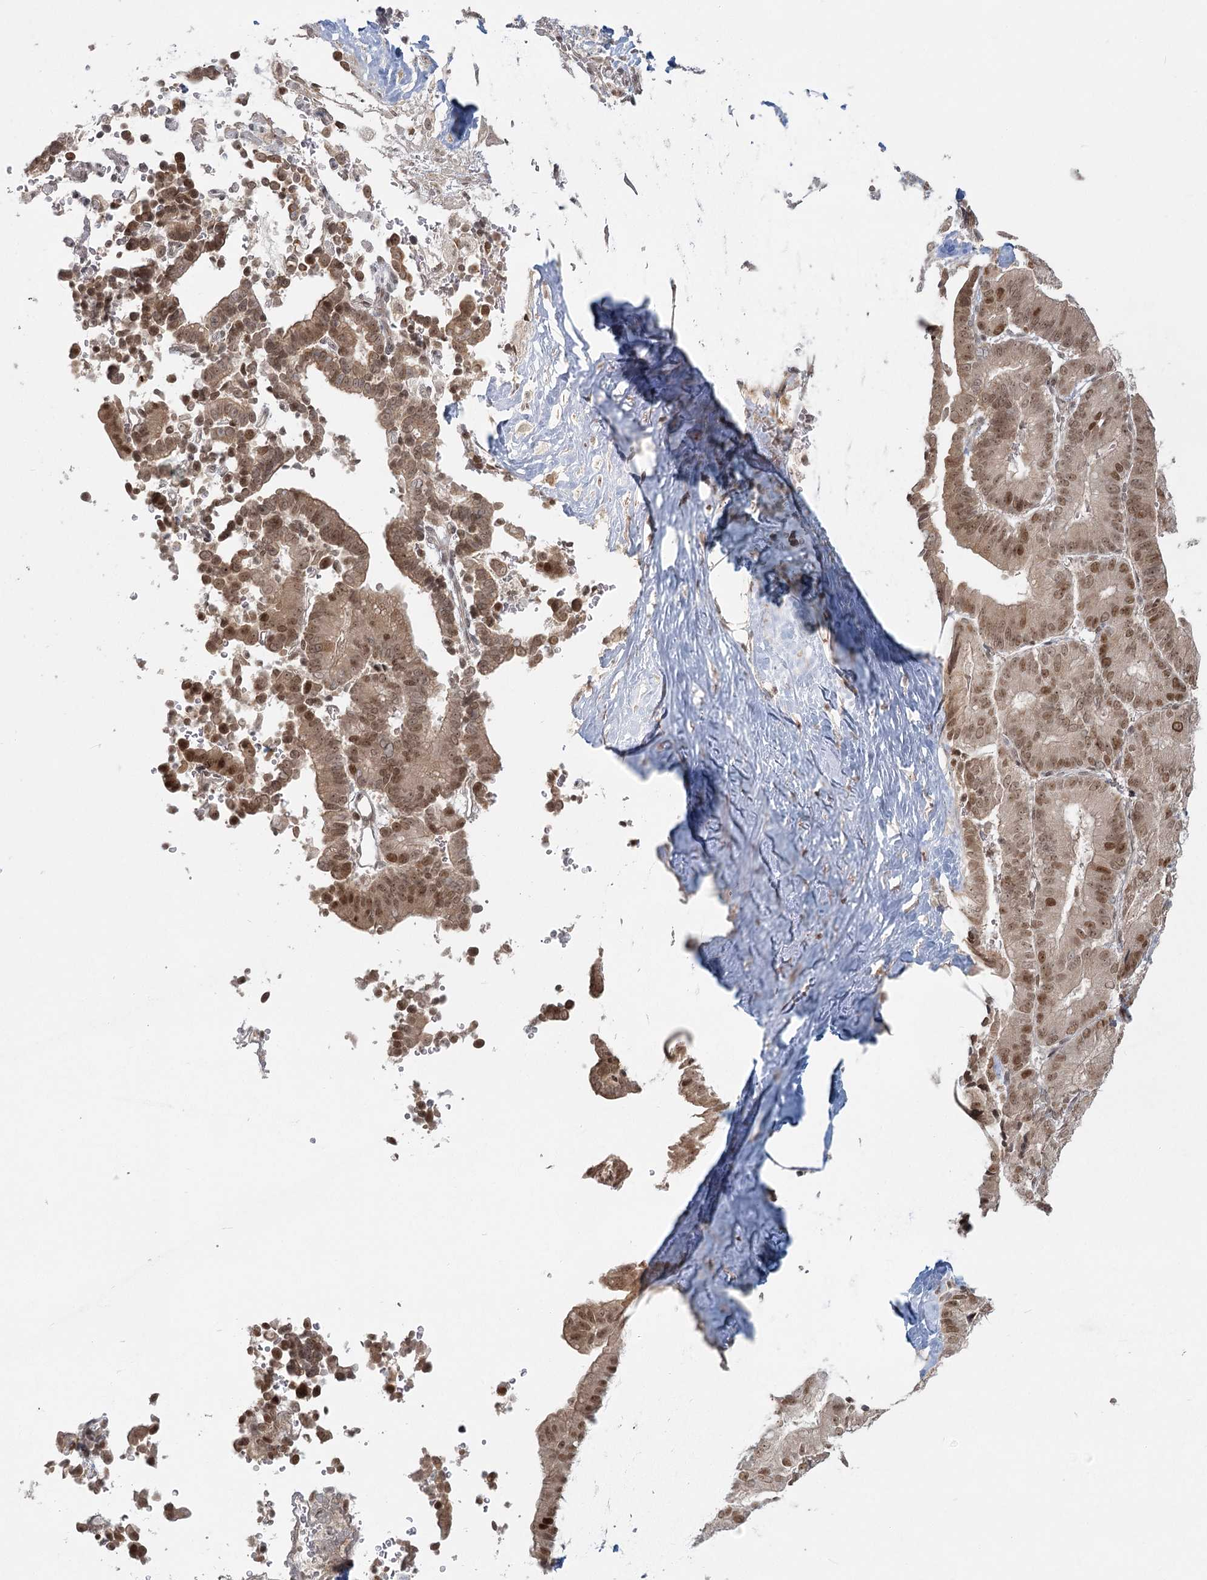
{"staining": {"intensity": "weak", "quantity": ">75%", "location": "cytoplasmic/membranous,nuclear"}, "tissue": "liver cancer", "cell_type": "Tumor cells", "image_type": "cancer", "snomed": [{"axis": "morphology", "description": "Cholangiocarcinoma"}, {"axis": "topography", "description": "Liver"}], "caption": "Immunohistochemistry histopathology image of human liver cholangiocarcinoma stained for a protein (brown), which demonstrates low levels of weak cytoplasmic/membranous and nuclear staining in approximately >75% of tumor cells.", "gene": "R3HCC1L", "patient": {"sex": "female", "age": 75}}